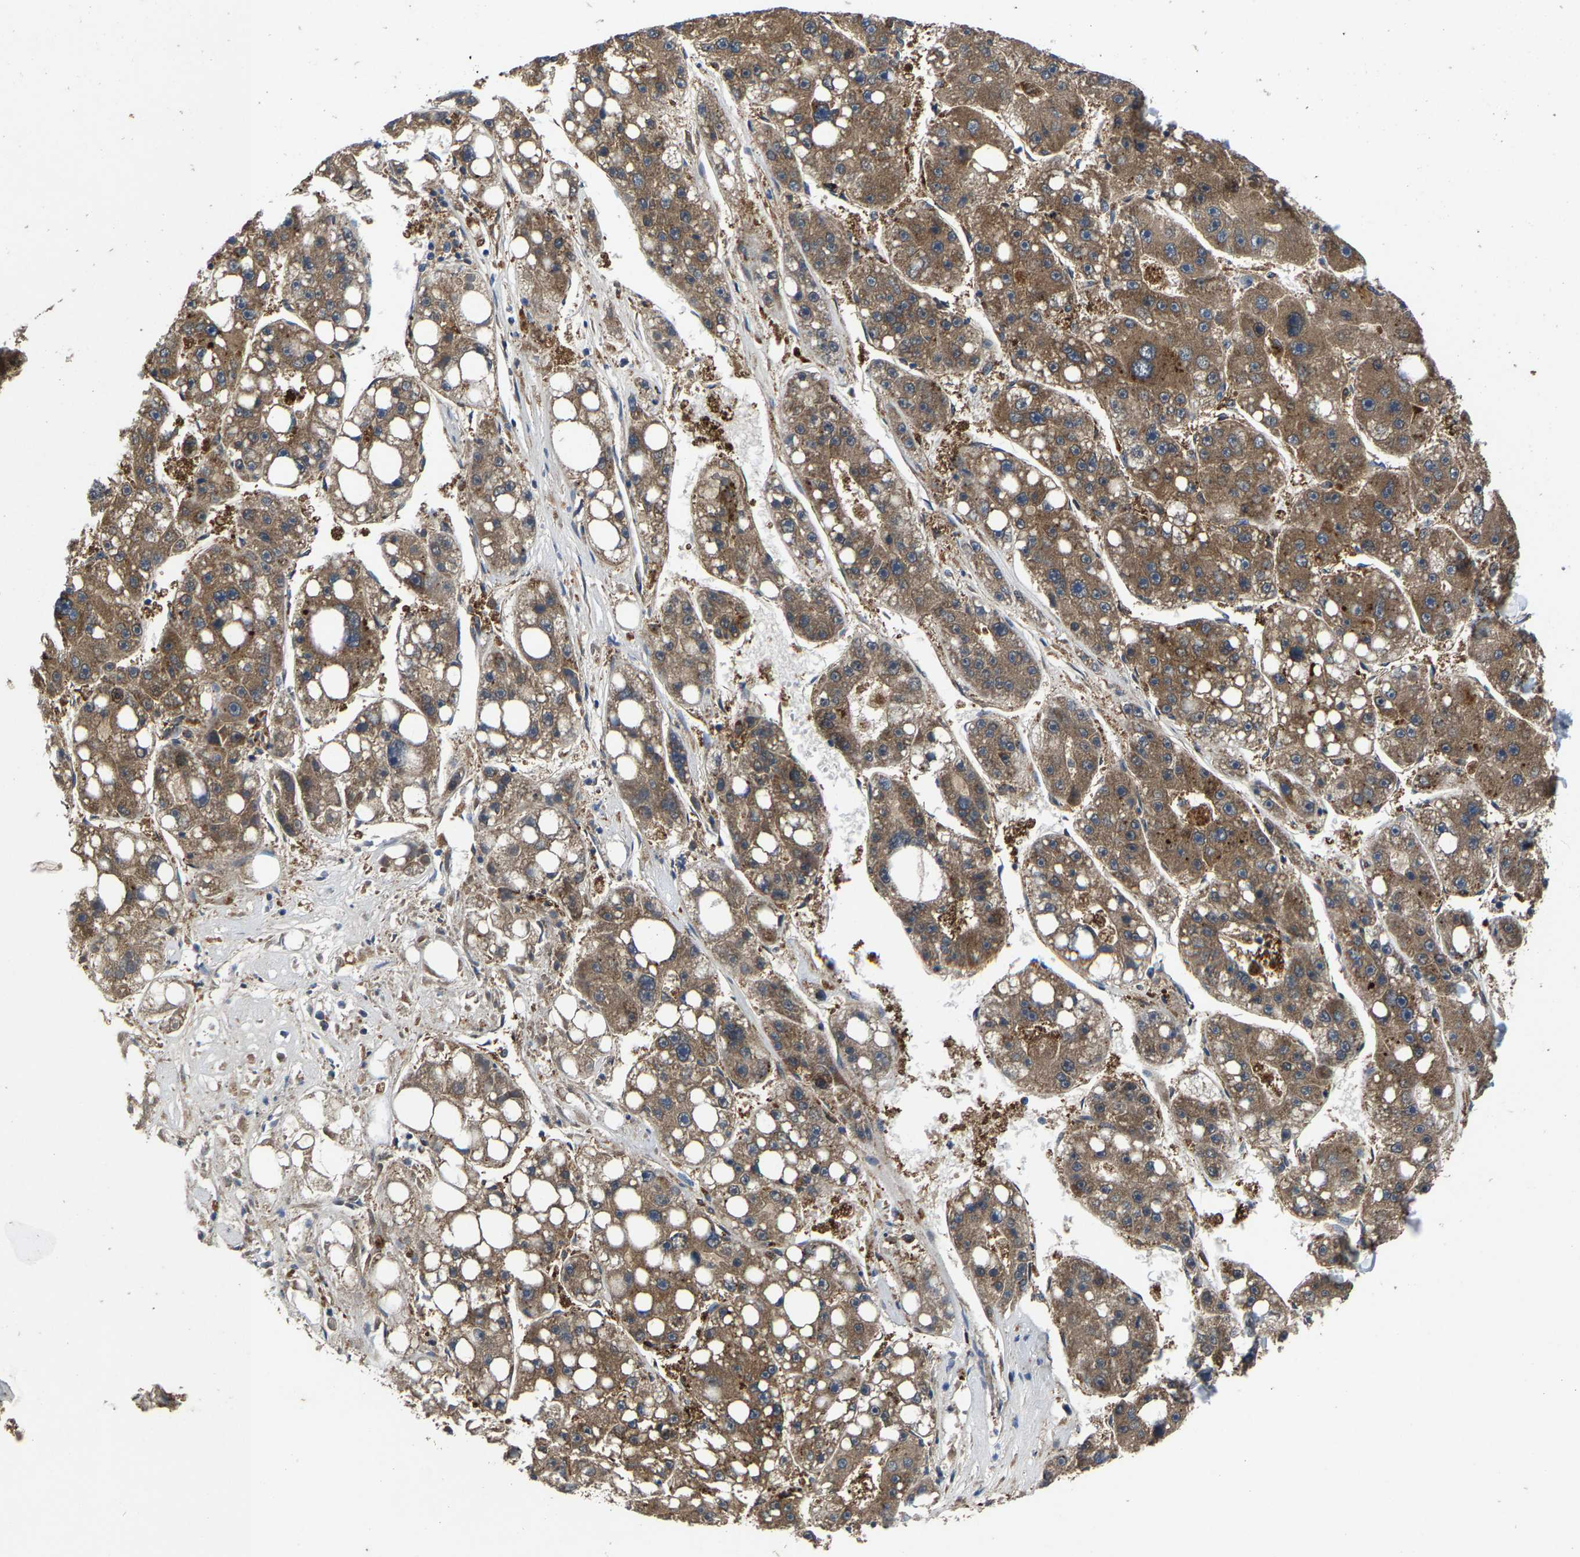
{"staining": {"intensity": "moderate", "quantity": ">75%", "location": "cytoplasmic/membranous"}, "tissue": "liver cancer", "cell_type": "Tumor cells", "image_type": "cancer", "snomed": [{"axis": "morphology", "description": "Carcinoma, Hepatocellular, NOS"}, {"axis": "topography", "description": "Liver"}], "caption": "This is a histology image of IHC staining of liver cancer, which shows moderate expression in the cytoplasmic/membranous of tumor cells.", "gene": "PDP1", "patient": {"sex": "female", "age": 61}}